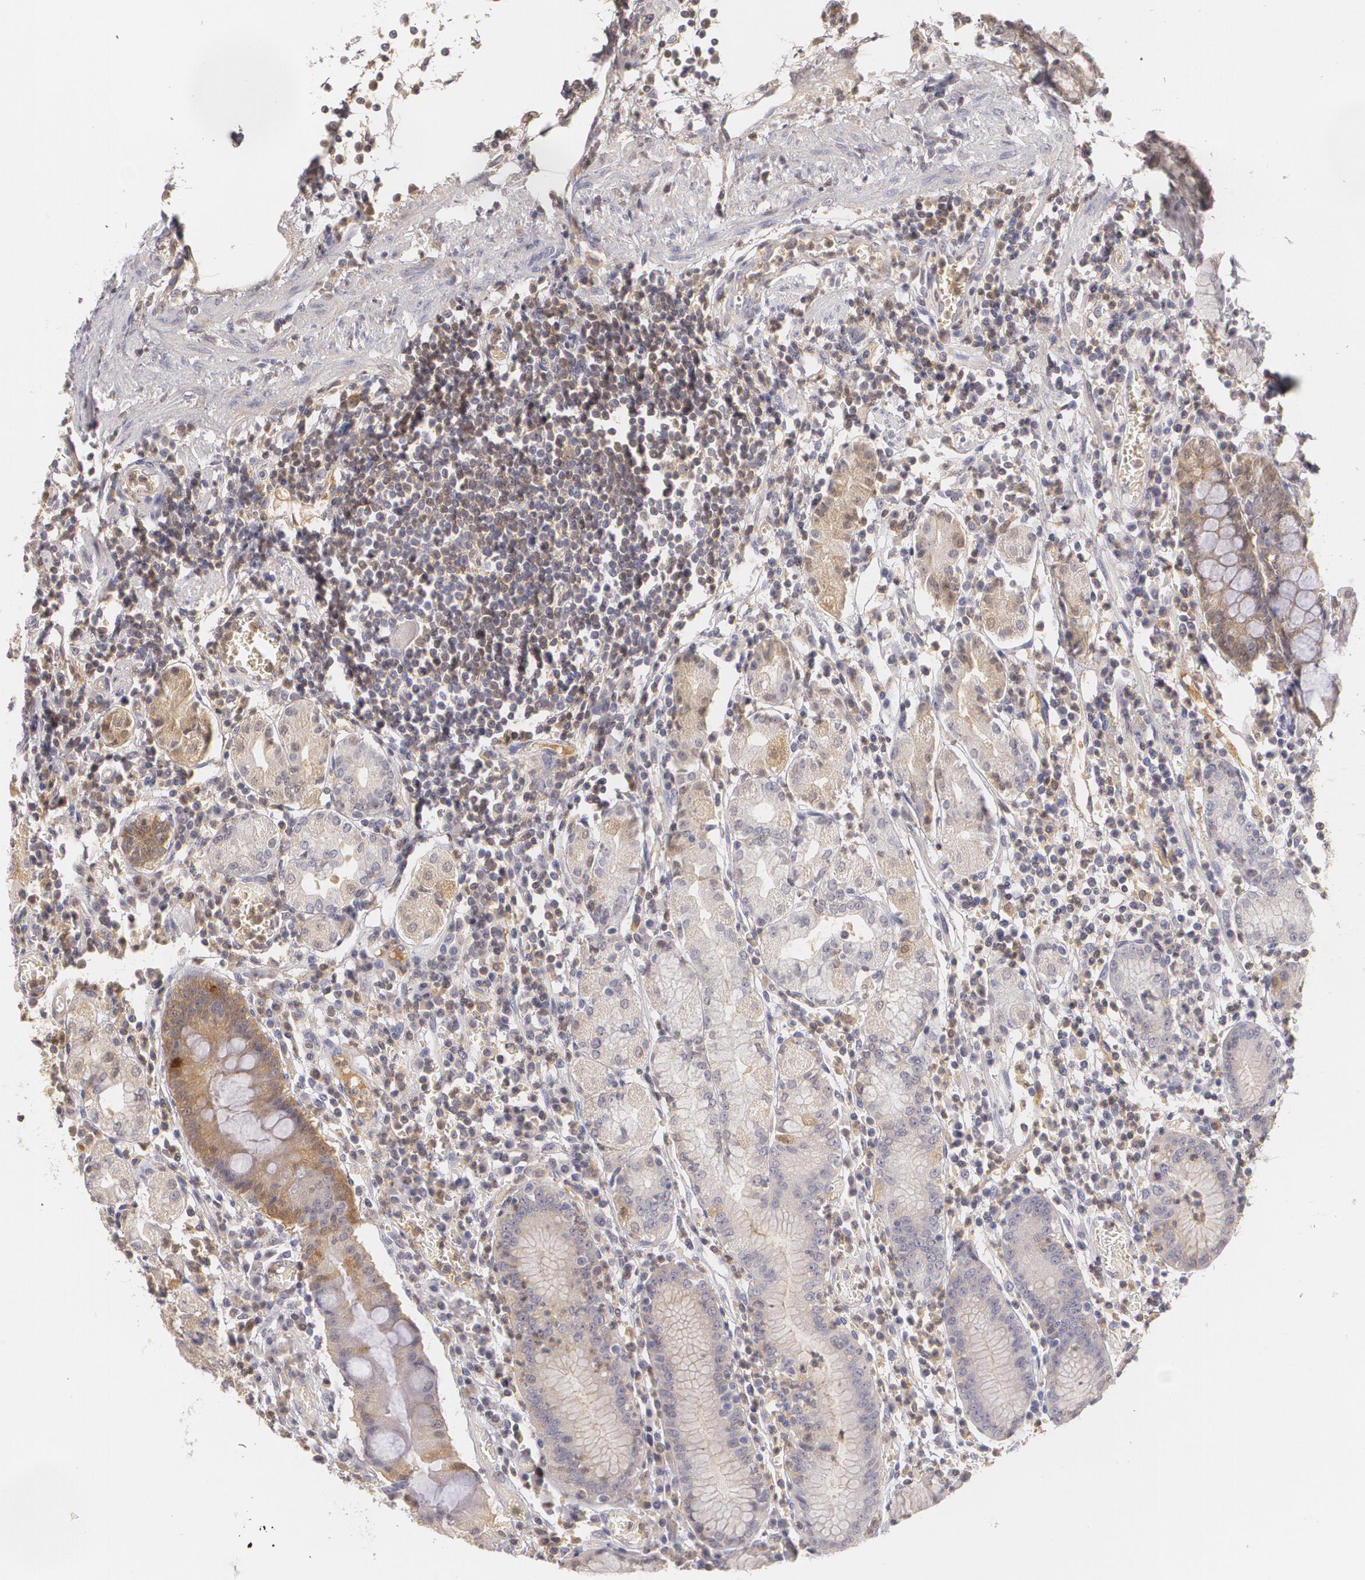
{"staining": {"intensity": "moderate", "quantity": "25%-75%", "location": "cytoplasmic/membranous,nuclear"}, "tissue": "stomach", "cell_type": "Glandular cells", "image_type": "normal", "snomed": [{"axis": "morphology", "description": "Normal tissue, NOS"}, {"axis": "topography", "description": "Stomach, lower"}], "caption": "About 25%-75% of glandular cells in benign stomach show moderate cytoplasmic/membranous,nuclear protein positivity as visualized by brown immunohistochemical staining.", "gene": "LRG1", "patient": {"sex": "female", "age": 73}}